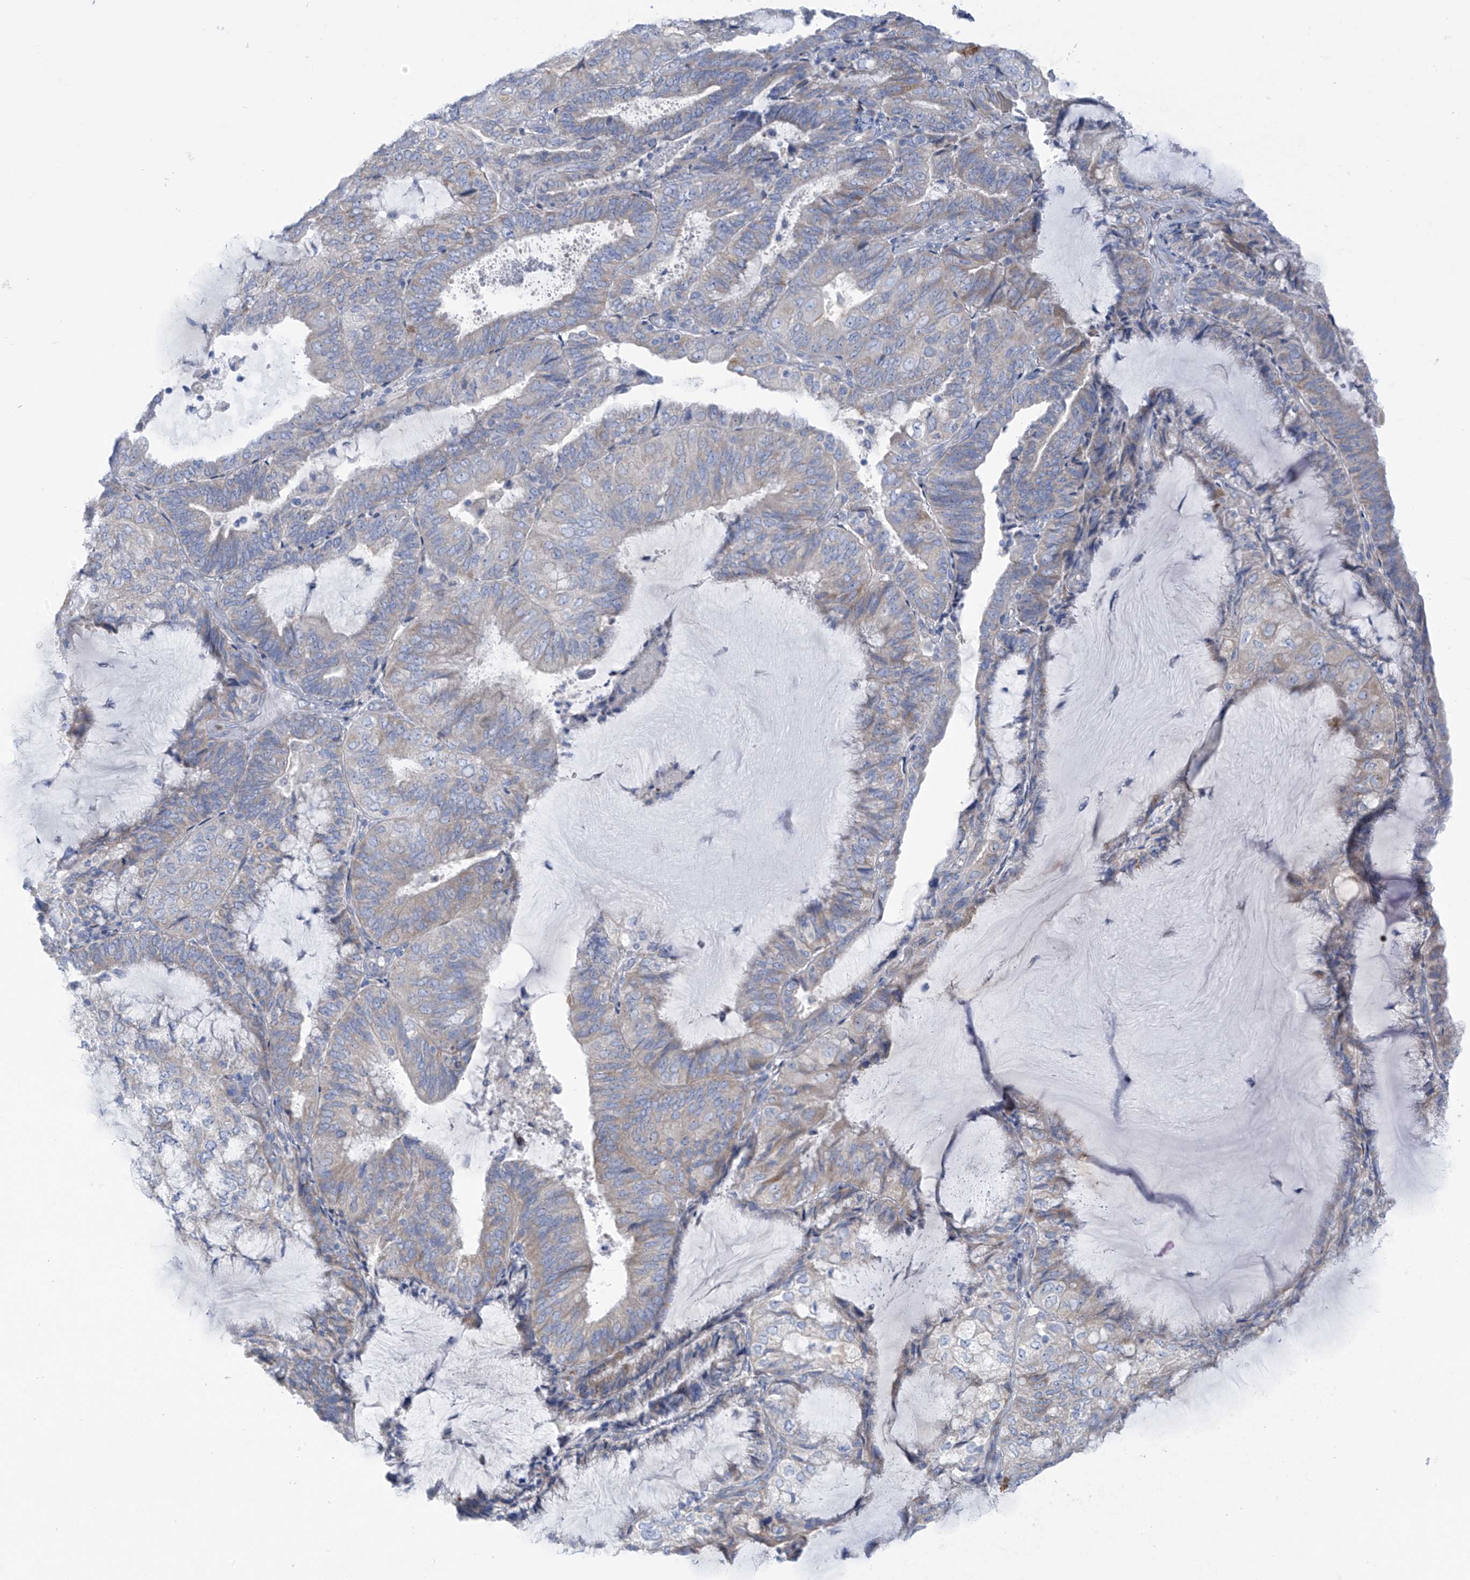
{"staining": {"intensity": "weak", "quantity": "25%-75%", "location": "cytoplasmic/membranous"}, "tissue": "endometrial cancer", "cell_type": "Tumor cells", "image_type": "cancer", "snomed": [{"axis": "morphology", "description": "Adenocarcinoma, NOS"}, {"axis": "topography", "description": "Endometrium"}], "caption": "Protein expression analysis of human endometrial adenocarcinoma reveals weak cytoplasmic/membranous staining in approximately 25%-75% of tumor cells. (DAB (3,3'-diaminobenzidine) IHC, brown staining for protein, blue staining for nuclei).", "gene": "TRMT2B", "patient": {"sex": "female", "age": 81}}